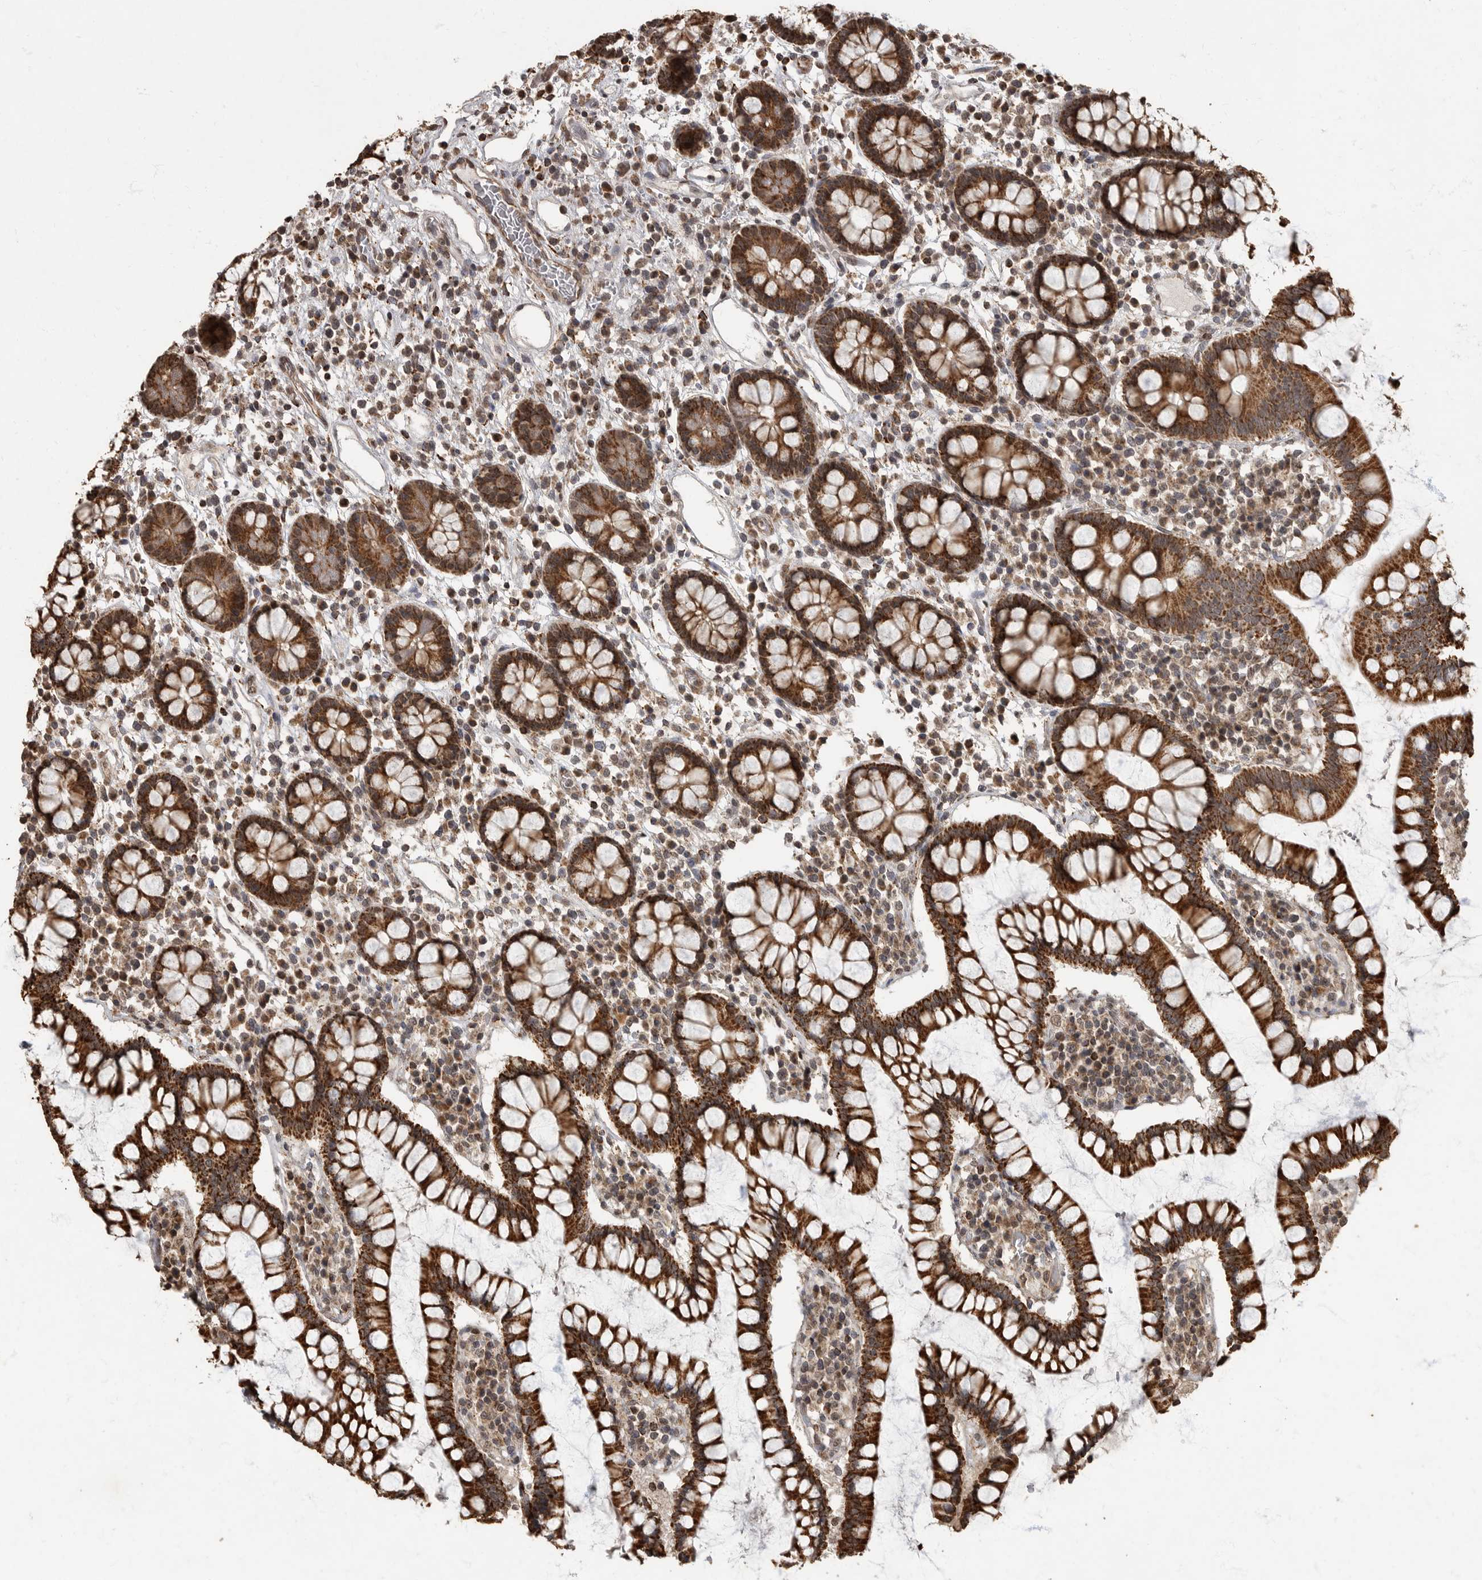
{"staining": {"intensity": "moderate", "quantity": ">75%", "location": "cytoplasmic/membranous,nuclear"}, "tissue": "colon", "cell_type": "Endothelial cells", "image_type": "normal", "snomed": [{"axis": "morphology", "description": "Normal tissue, NOS"}, {"axis": "topography", "description": "Colon"}], "caption": "This image displays immunohistochemistry (IHC) staining of benign colon, with medium moderate cytoplasmic/membranous,nuclear staining in approximately >75% of endothelial cells.", "gene": "MAFG", "patient": {"sex": "female", "age": 79}}